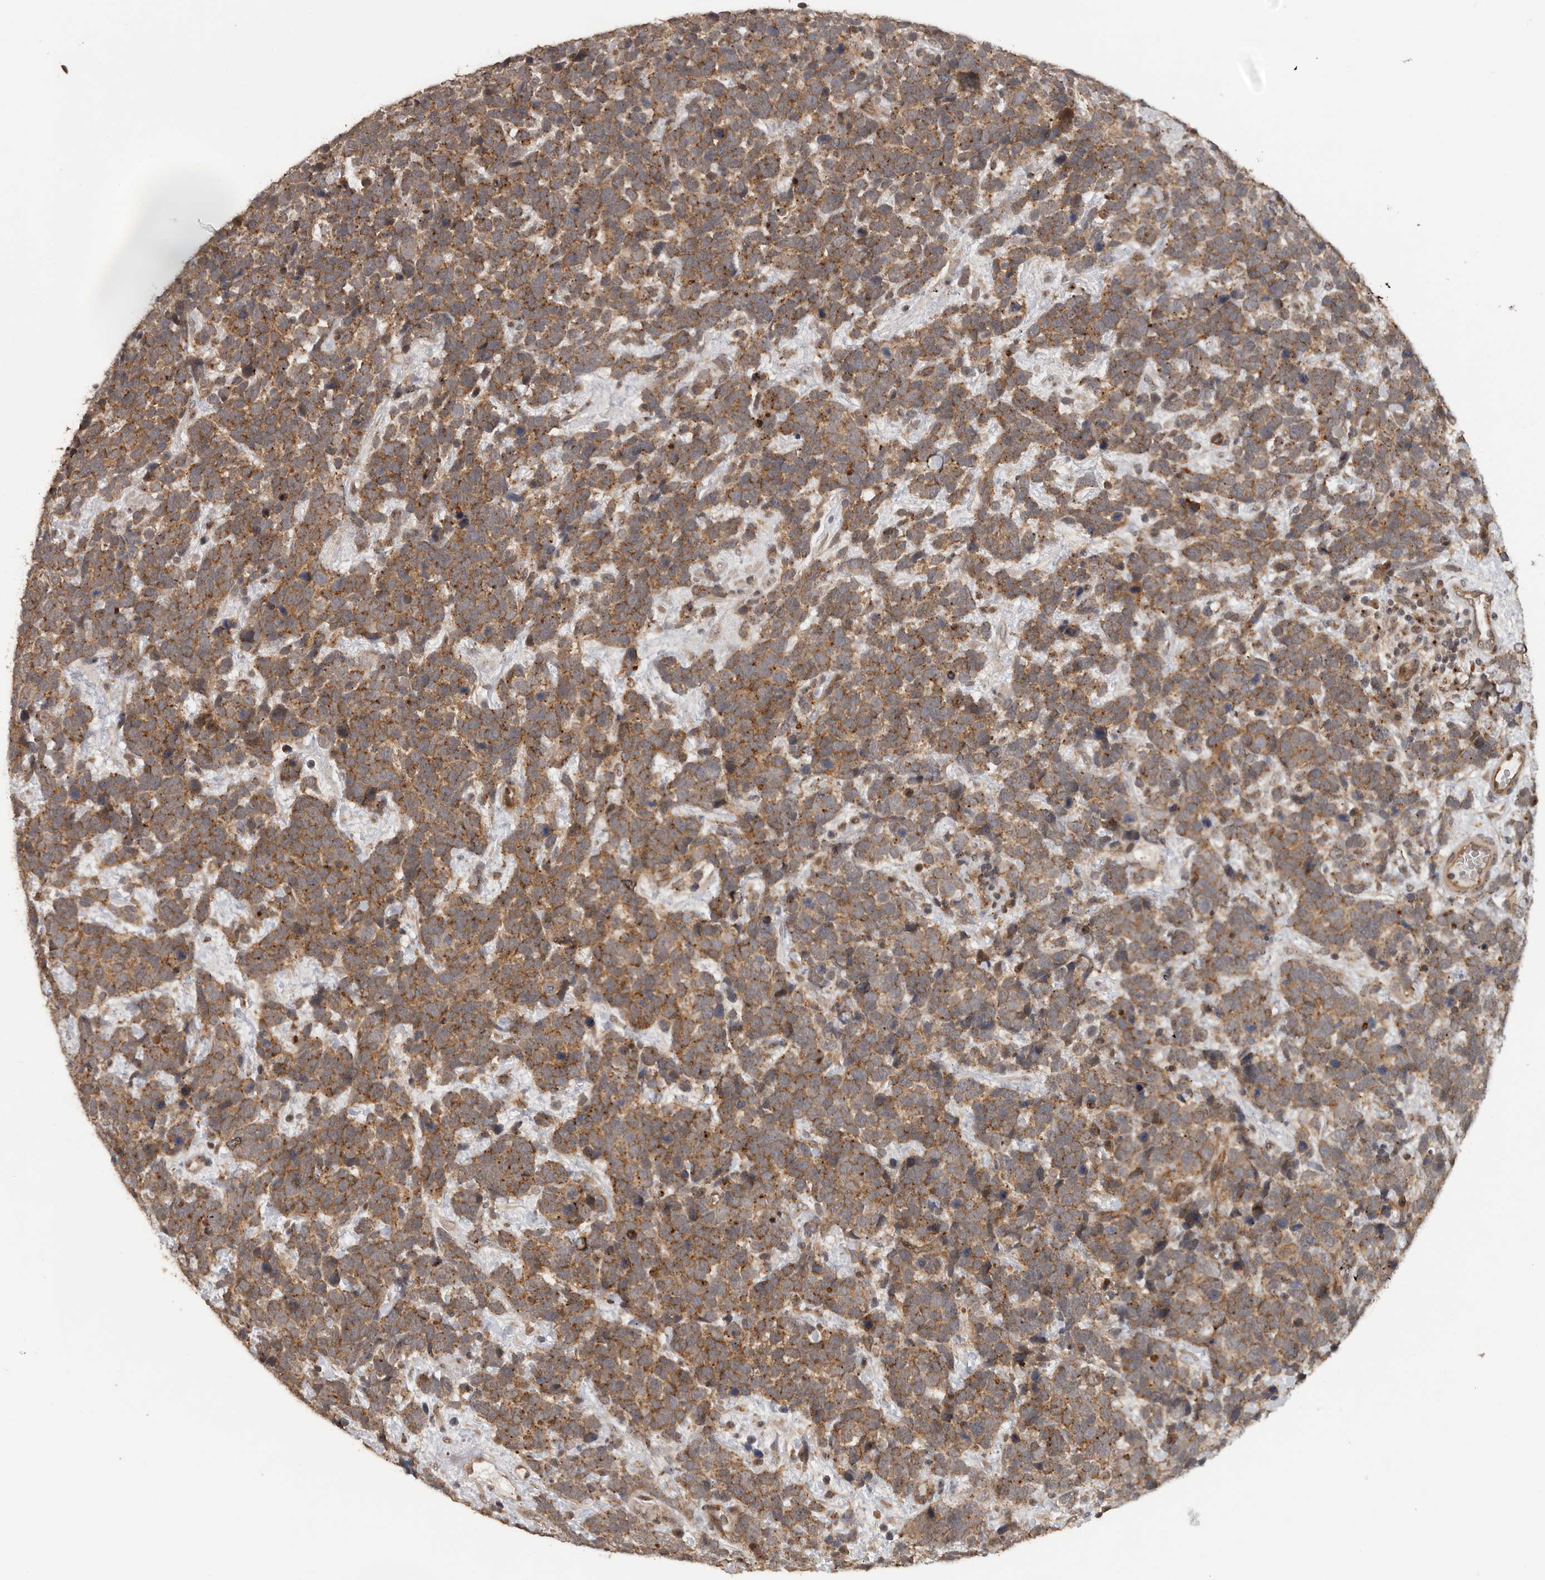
{"staining": {"intensity": "moderate", "quantity": ">75%", "location": "cytoplasmic/membranous"}, "tissue": "urothelial cancer", "cell_type": "Tumor cells", "image_type": "cancer", "snomed": [{"axis": "morphology", "description": "Urothelial carcinoma, High grade"}, {"axis": "topography", "description": "Urinary bladder"}], "caption": "Urothelial cancer stained with DAB (3,3'-diaminobenzidine) immunohistochemistry (IHC) exhibits medium levels of moderate cytoplasmic/membranous positivity in approximately >75% of tumor cells.", "gene": "CEP350", "patient": {"sex": "female", "age": 82}}